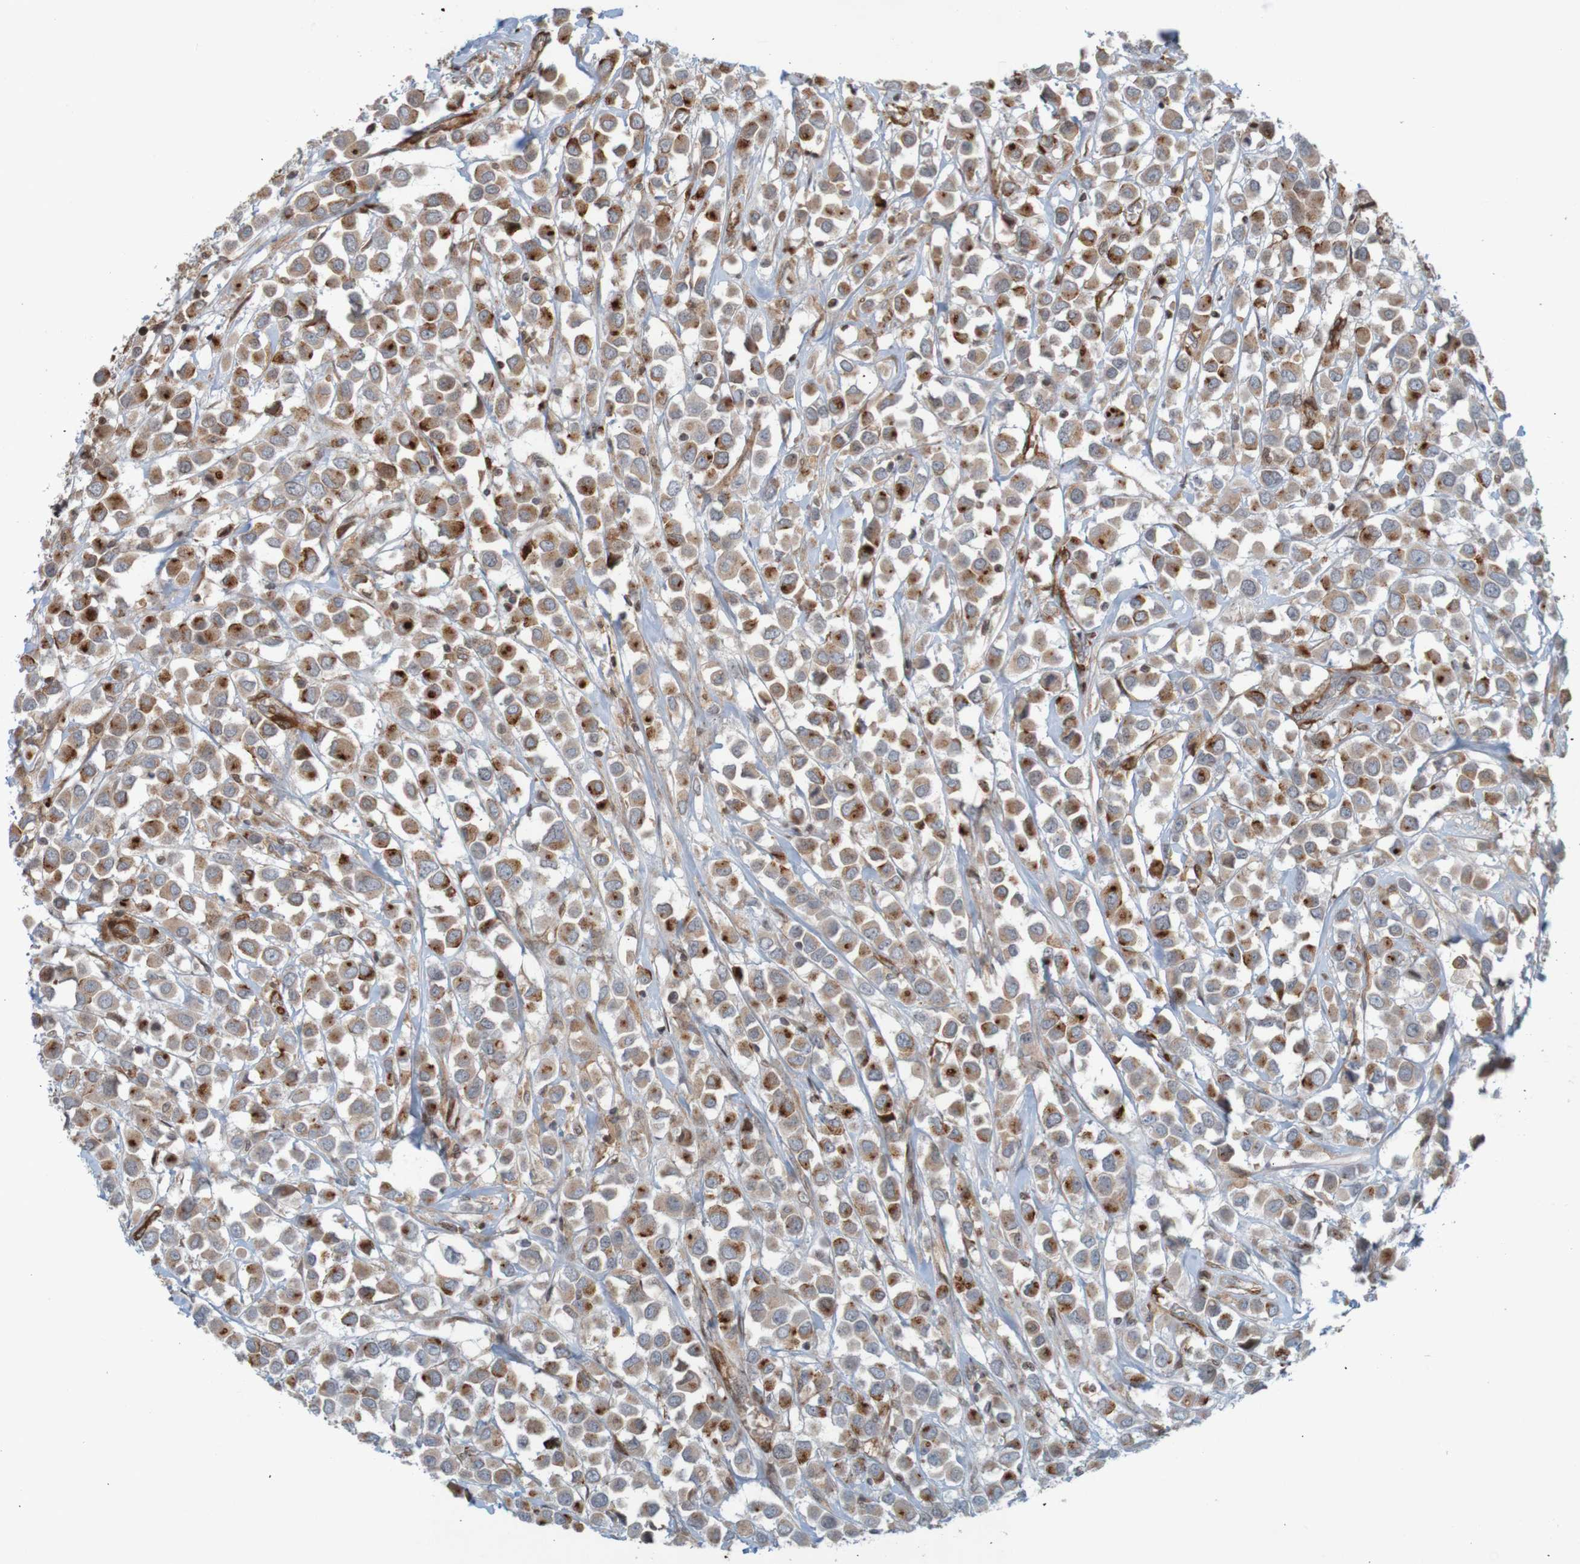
{"staining": {"intensity": "strong", "quantity": "25%-75%", "location": "cytoplasmic/membranous"}, "tissue": "breast cancer", "cell_type": "Tumor cells", "image_type": "cancer", "snomed": [{"axis": "morphology", "description": "Duct carcinoma"}, {"axis": "topography", "description": "Breast"}], "caption": "Invasive ductal carcinoma (breast) stained with DAB immunohistochemistry reveals high levels of strong cytoplasmic/membranous staining in approximately 25%-75% of tumor cells.", "gene": "GUCY1A1", "patient": {"sex": "female", "age": 61}}